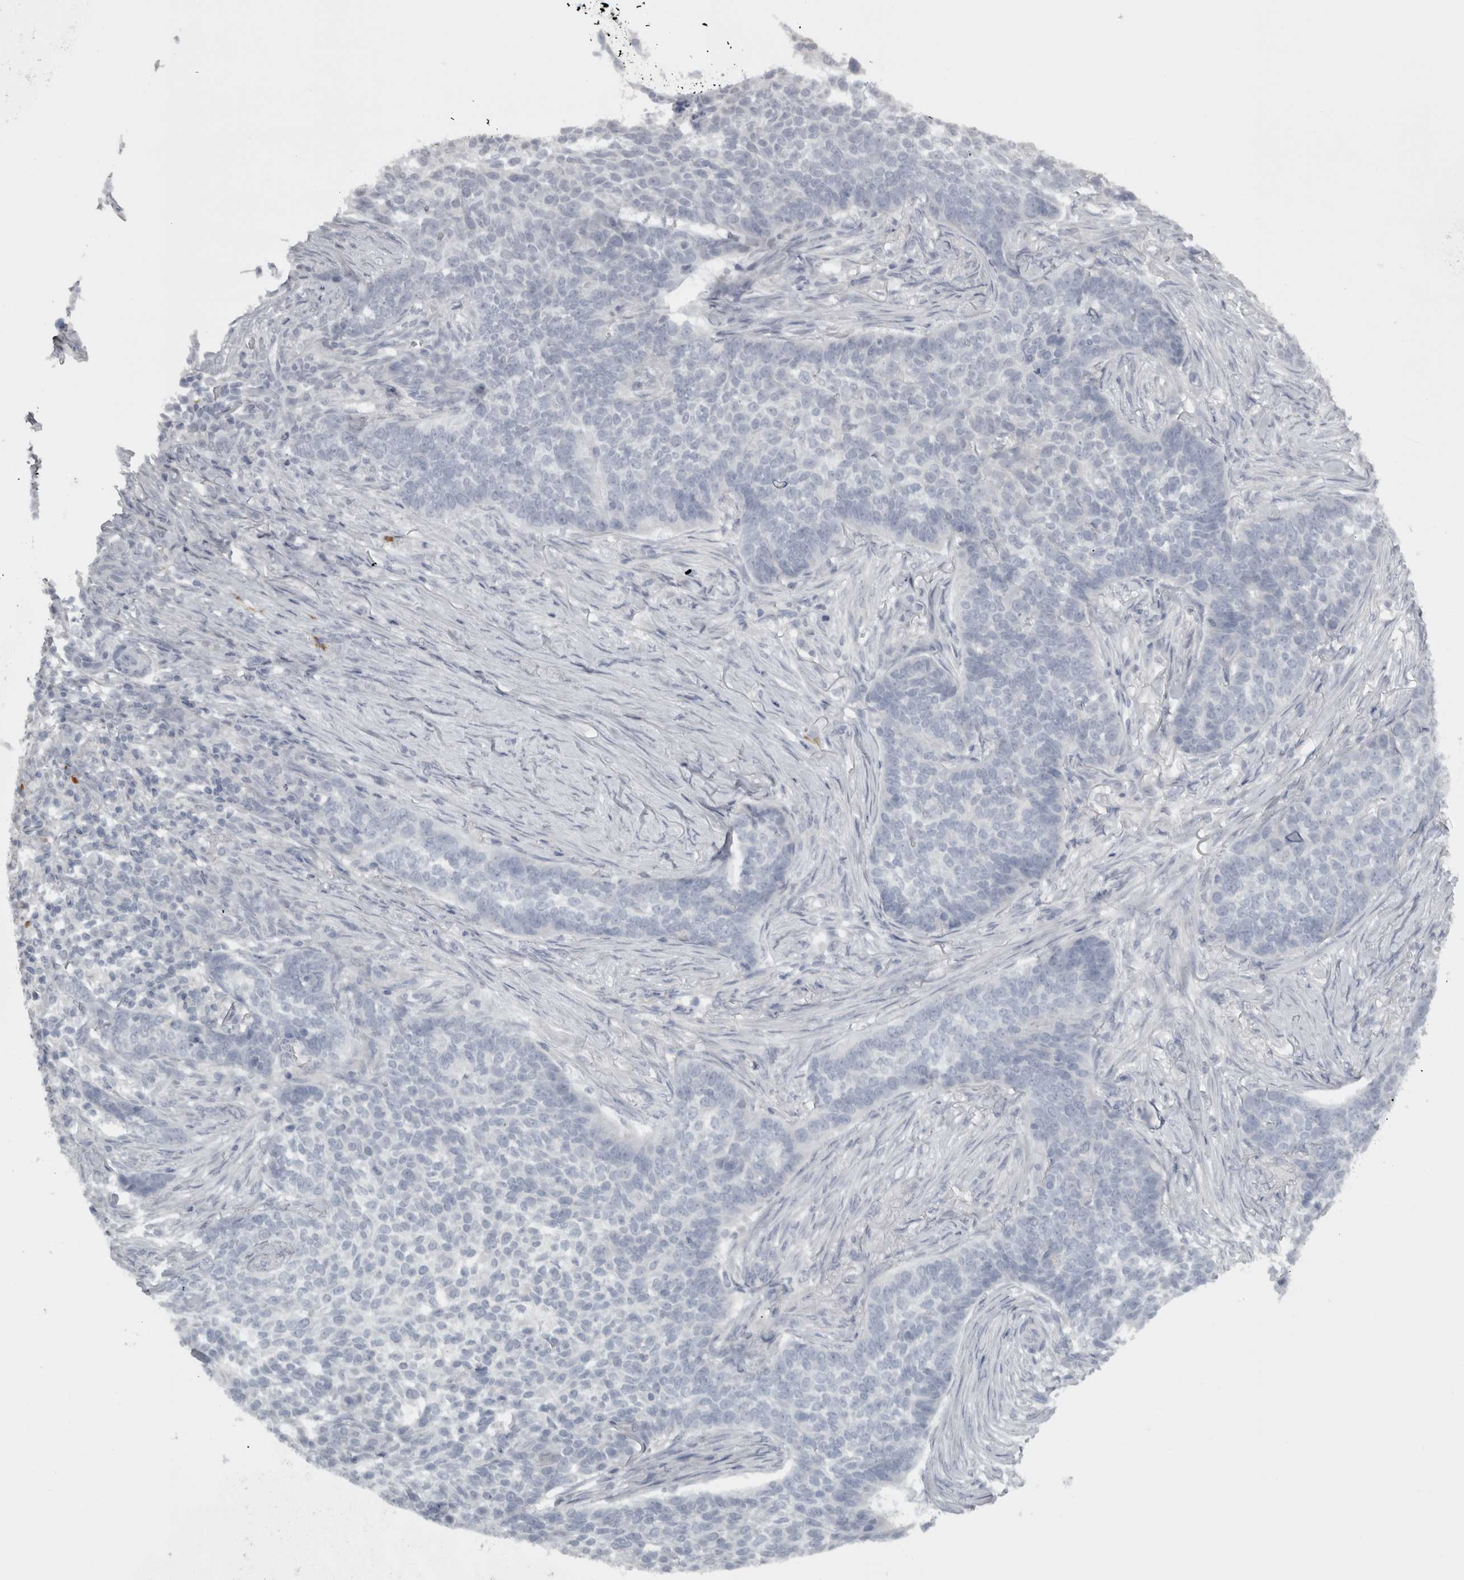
{"staining": {"intensity": "negative", "quantity": "none", "location": "none"}, "tissue": "skin cancer", "cell_type": "Tumor cells", "image_type": "cancer", "snomed": [{"axis": "morphology", "description": "Basal cell carcinoma"}, {"axis": "topography", "description": "Skin"}], "caption": "Histopathology image shows no protein staining in tumor cells of skin cancer tissue.", "gene": "SLCO5A1", "patient": {"sex": "male", "age": 85}}